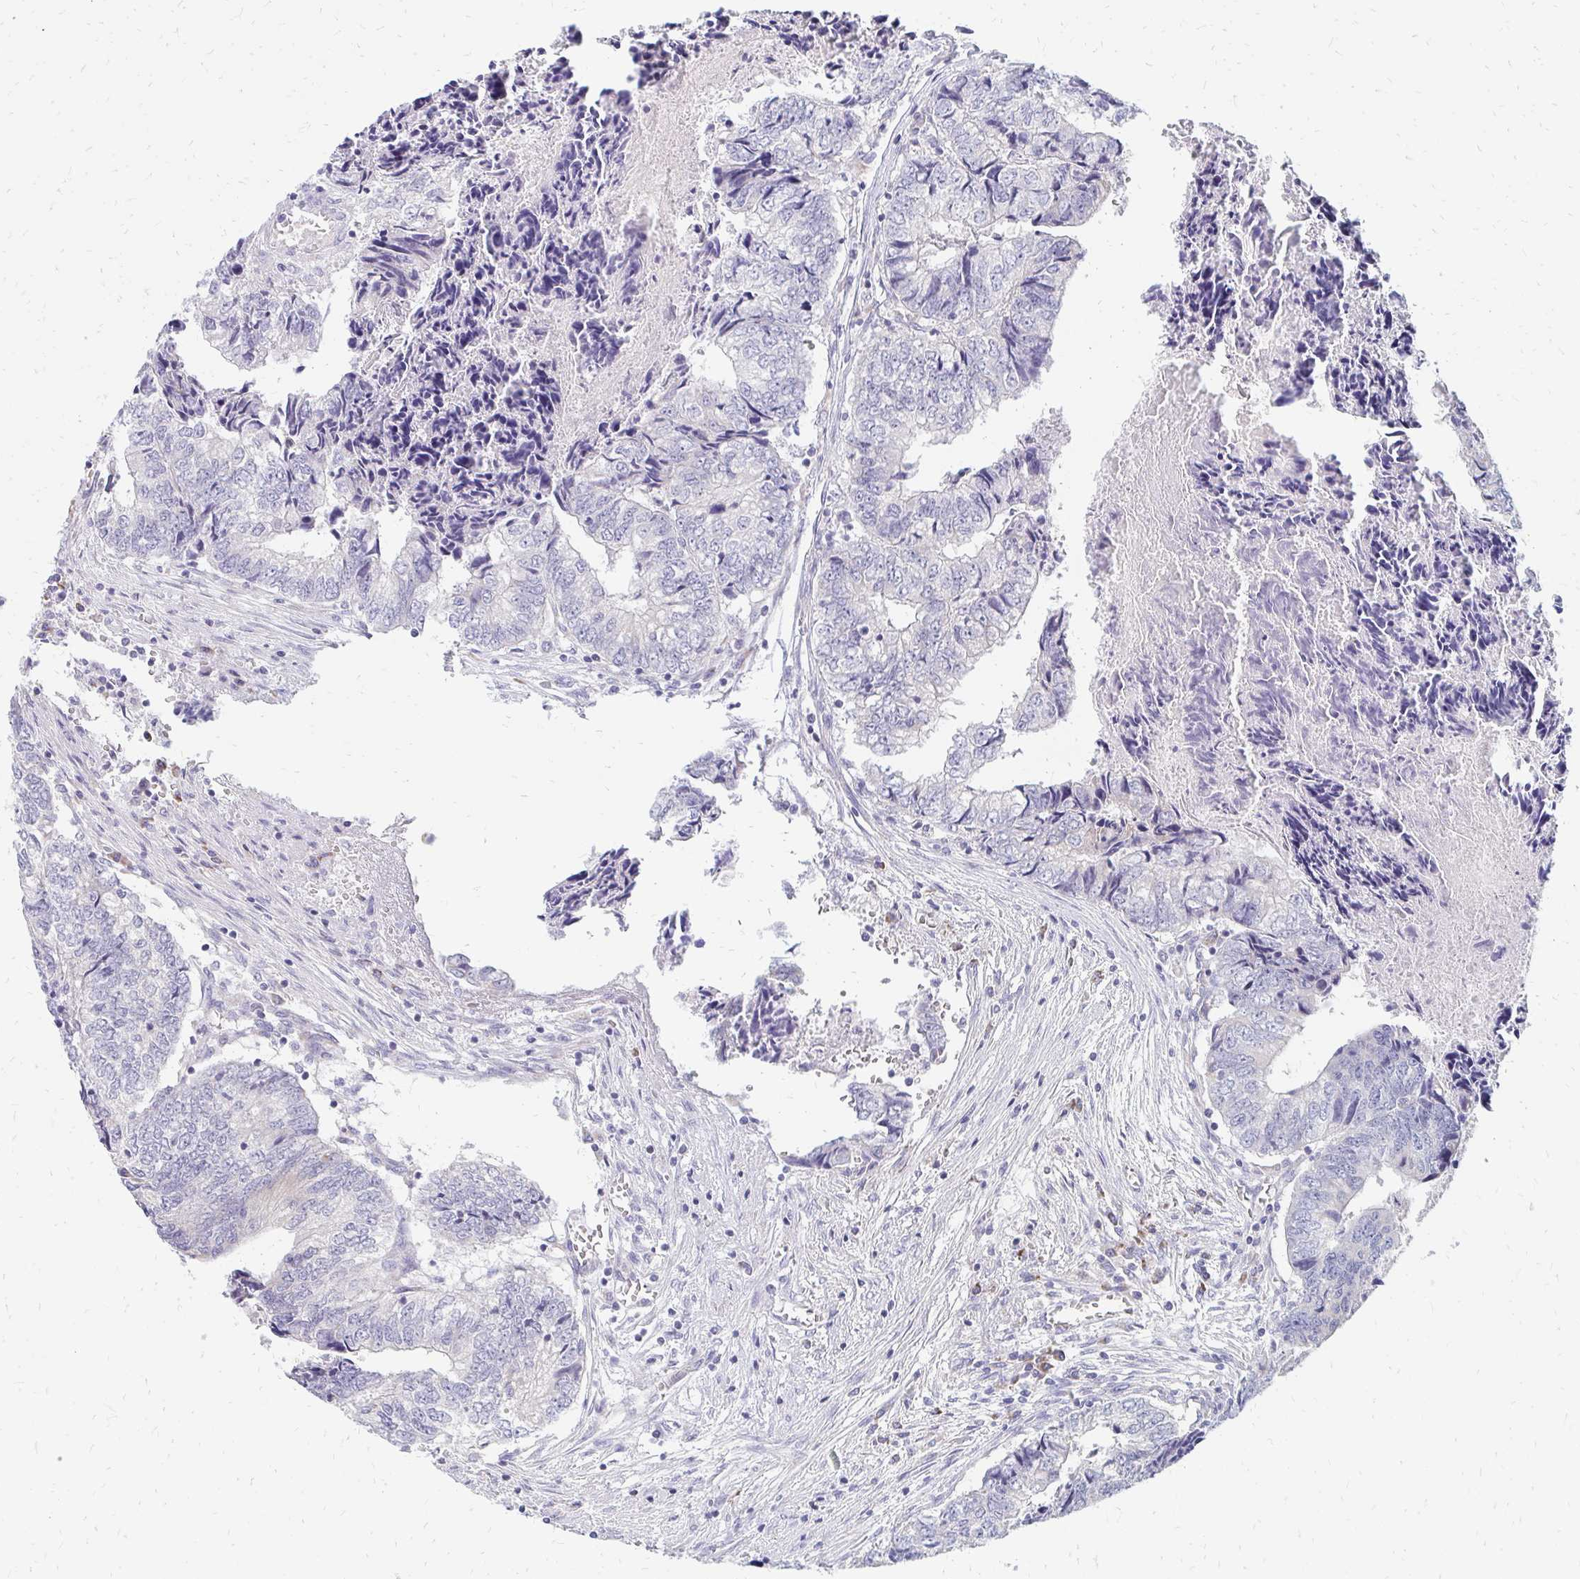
{"staining": {"intensity": "negative", "quantity": "none", "location": "none"}, "tissue": "colorectal cancer", "cell_type": "Tumor cells", "image_type": "cancer", "snomed": [{"axis": "morphology", "description": "Adenocarcinoma, NOS"}, {"axis": "topography", "description": "Colon"}], "caption": "A high-resolution micrograph shows immunohistochemistry staining of colorectal adenocarcinoma, which demonstrates no significant staining in tumor cells. The staining was performed using DAB (3,3'-diaminobenzidine) to visualize the protein expression in brown, while the nuclei were stained in blue with hematoxylin (Magnification: 20x).", "gene": "OR10V1", "patient": {"sex": "male", "age": 86}}